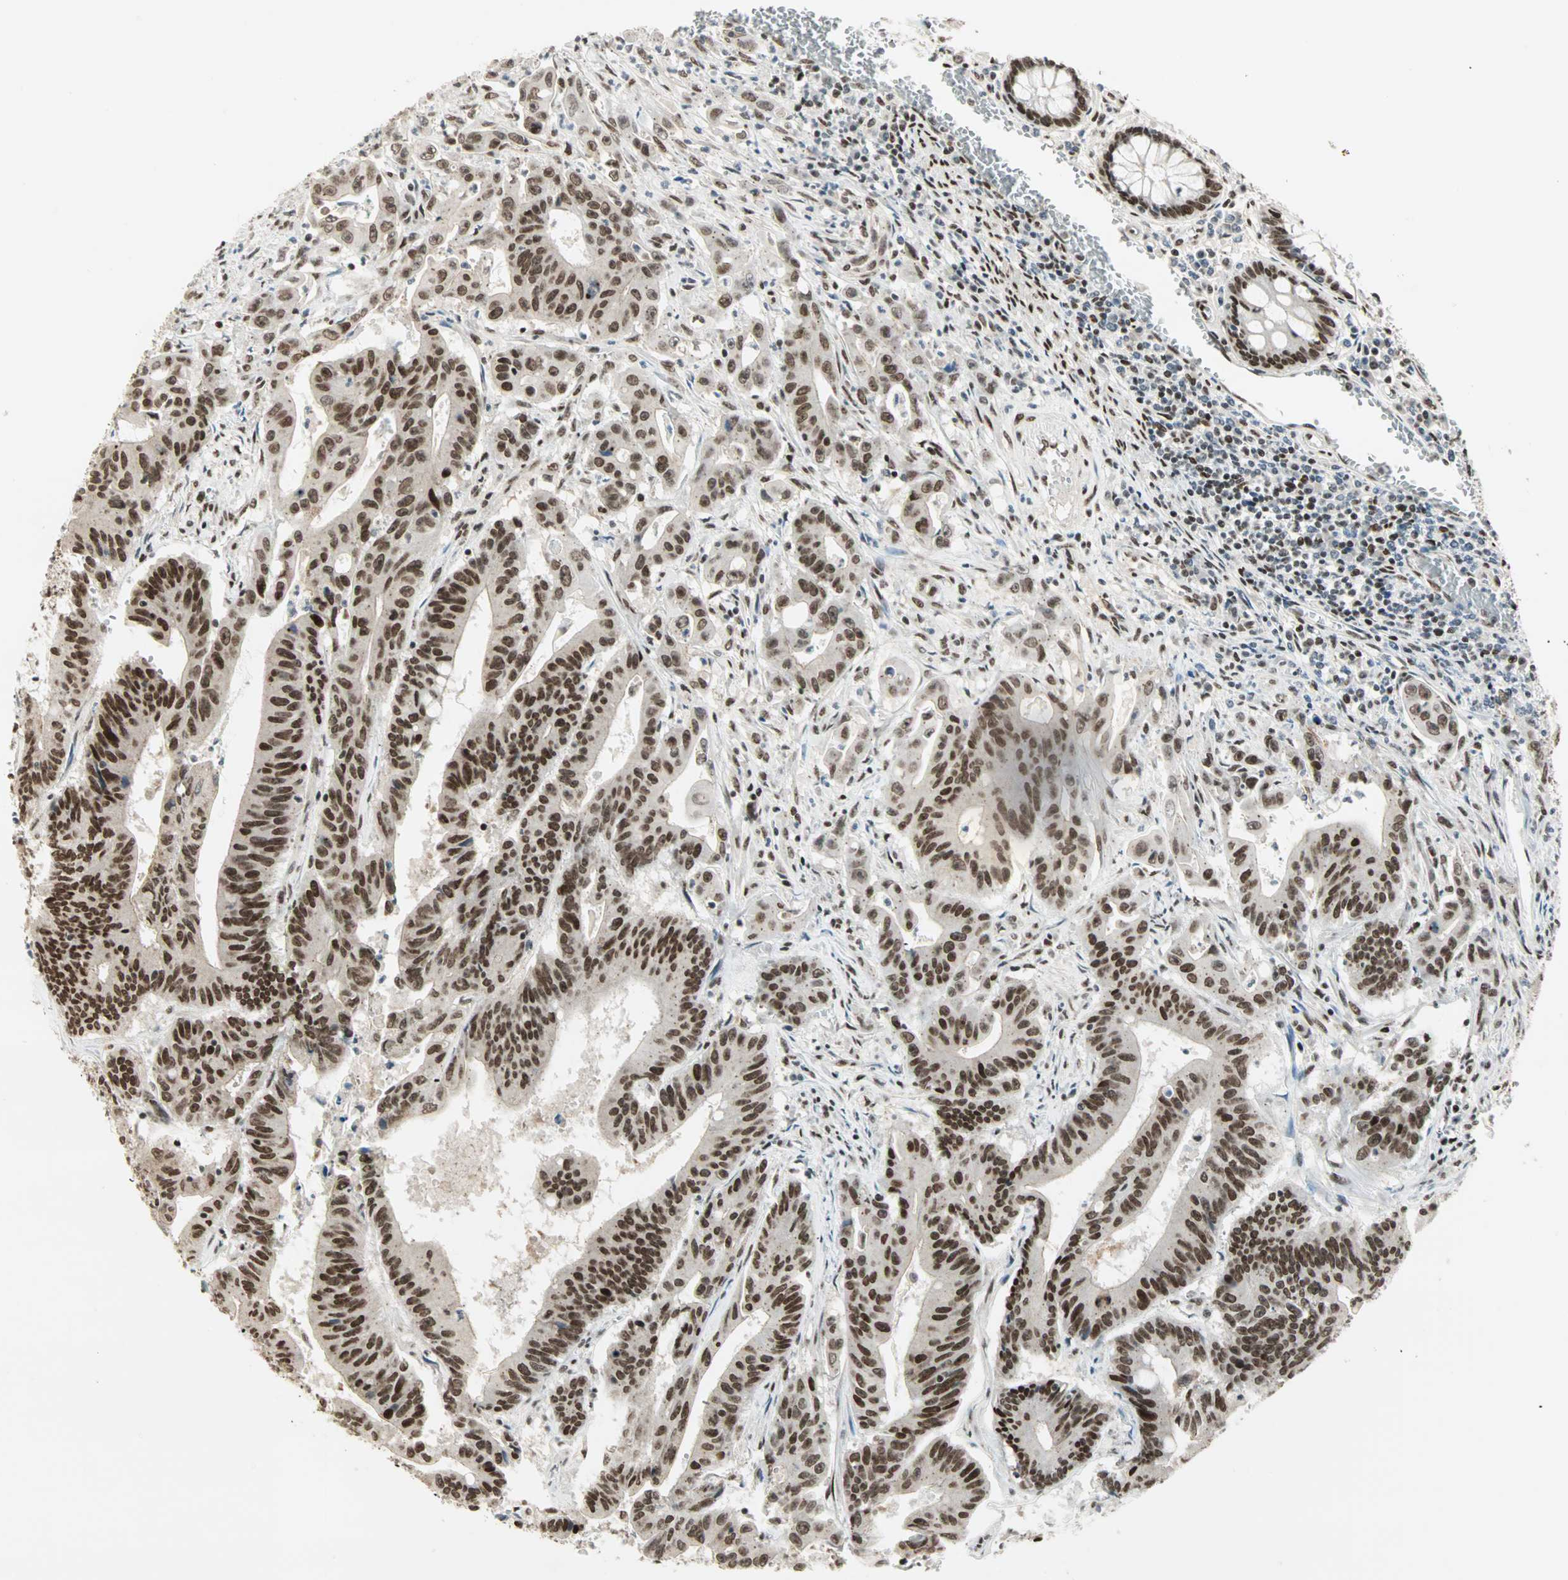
{"staining": {"intensity": "strong", "quantity": ">75%", "location": "nuclear"}, "tissue": "colorectal cancer", "cell_type": "Tumor cells", "image_type": "cancer", "snomed": [{"axis": "morphology", "description": "Adenocarcinoma, NOS"}, {"axis": "topography", "description": "Colon"}], "caption": "A micrograph showing strong nuclear staining in approximately >75% of tumor cells in colorectal cancer, as visualized by brown immunohistochemical staining.", "gene": "BLM", "patient": {"sex": "male", "age": 45}}